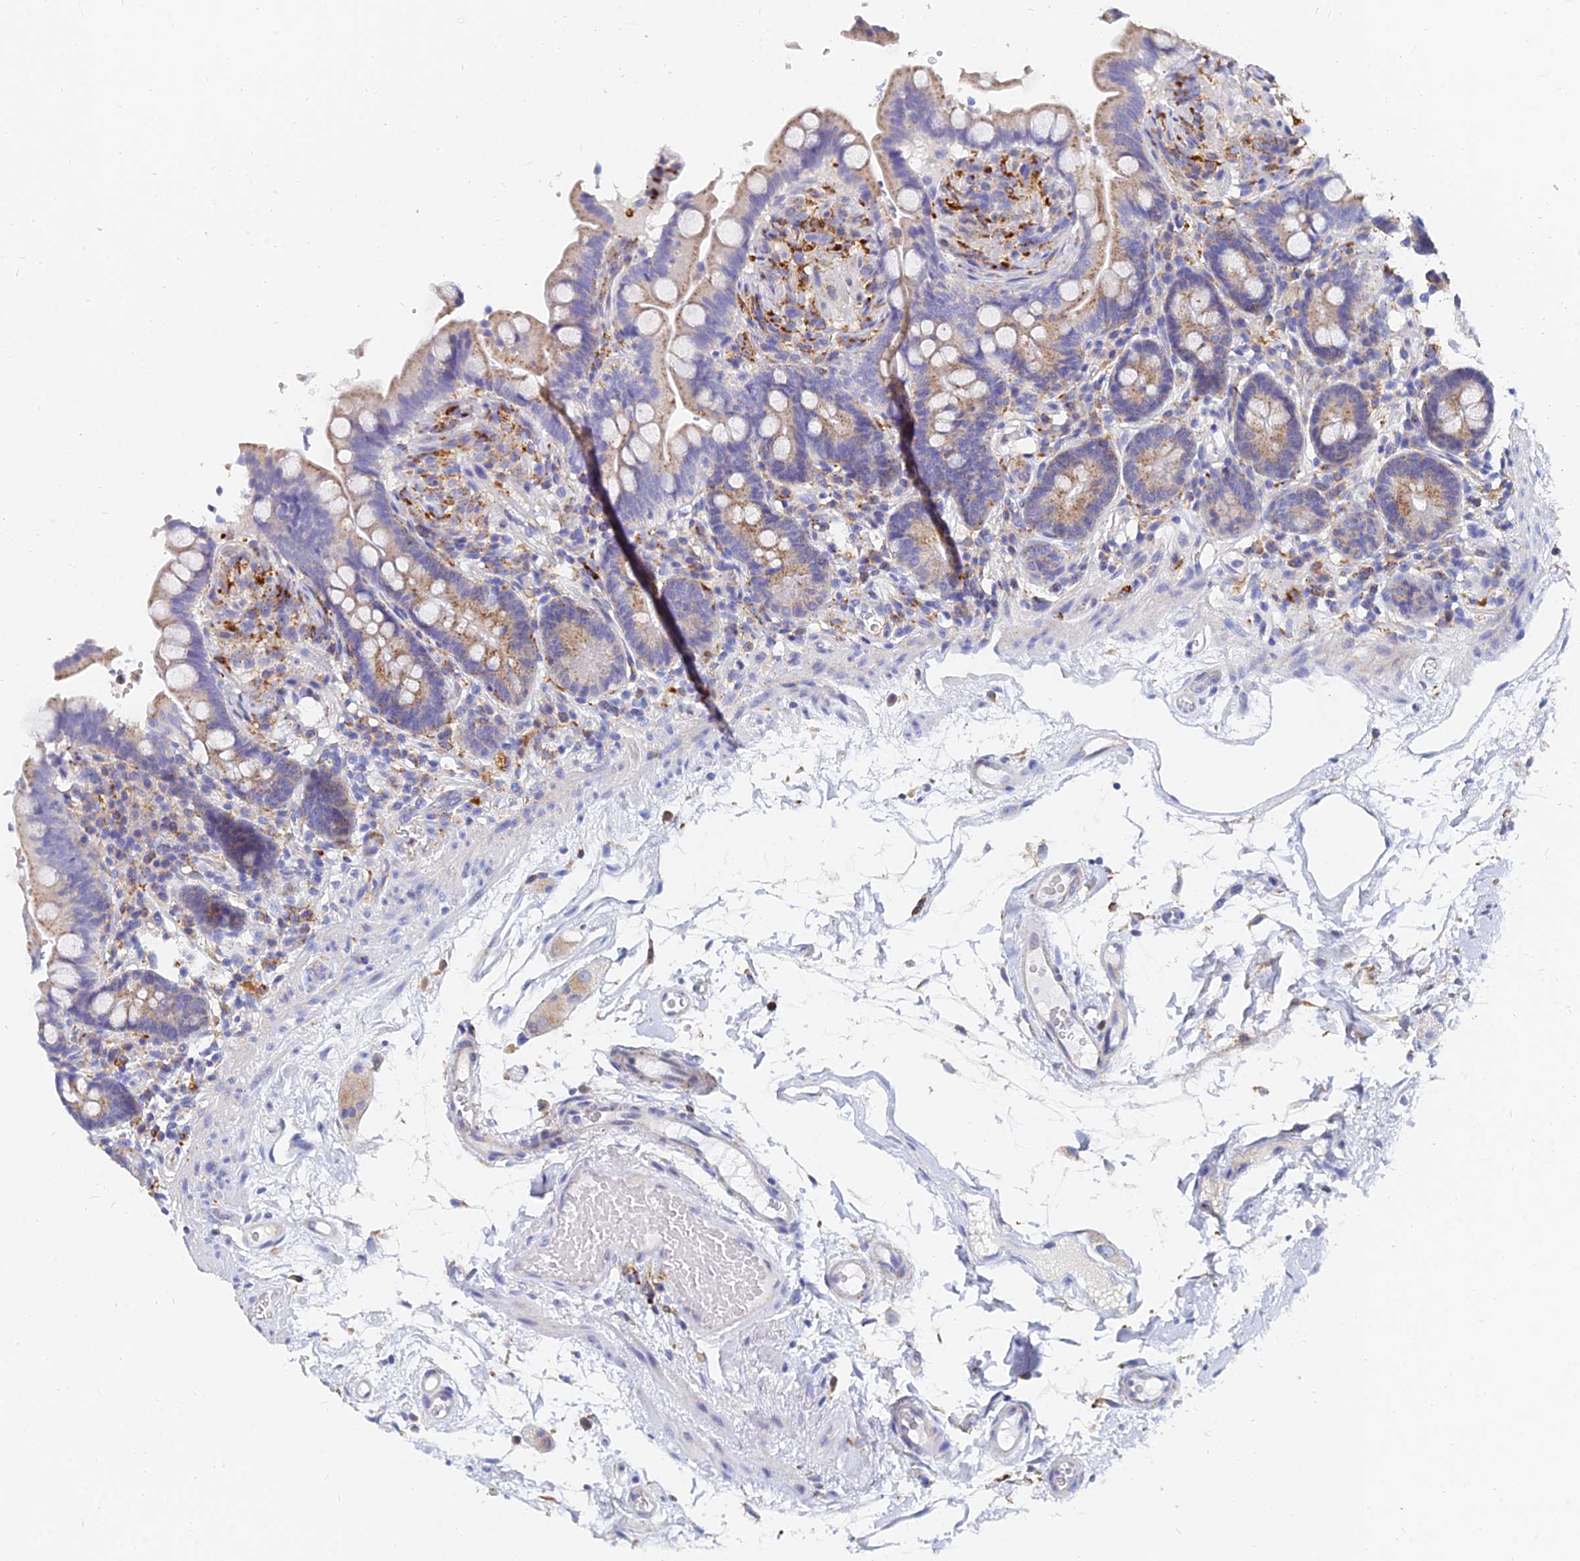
{"staining": {"intensity": "weak", "quantity": "25%-75%", "location": "cytoplasmic/membranous"}, "tissue": "colon", "cell_type": "Endothelial cells", "image_type": "normal", "snomed": [{"axis": "morphology", "description": "Normal tissue, NOS"}, {"axis": "topography", "description": "Smooth muscle"}, {"axis": "topography", "description": "Colon"}], "caption": "Human colon stained for a protein (brown) exhibits weak cytoplasmic/membranous positive staining in approximately 25%-75% of endothelial cells.", "gene": "SPNS1", "patient": {"sex": "male", "age": 73}}